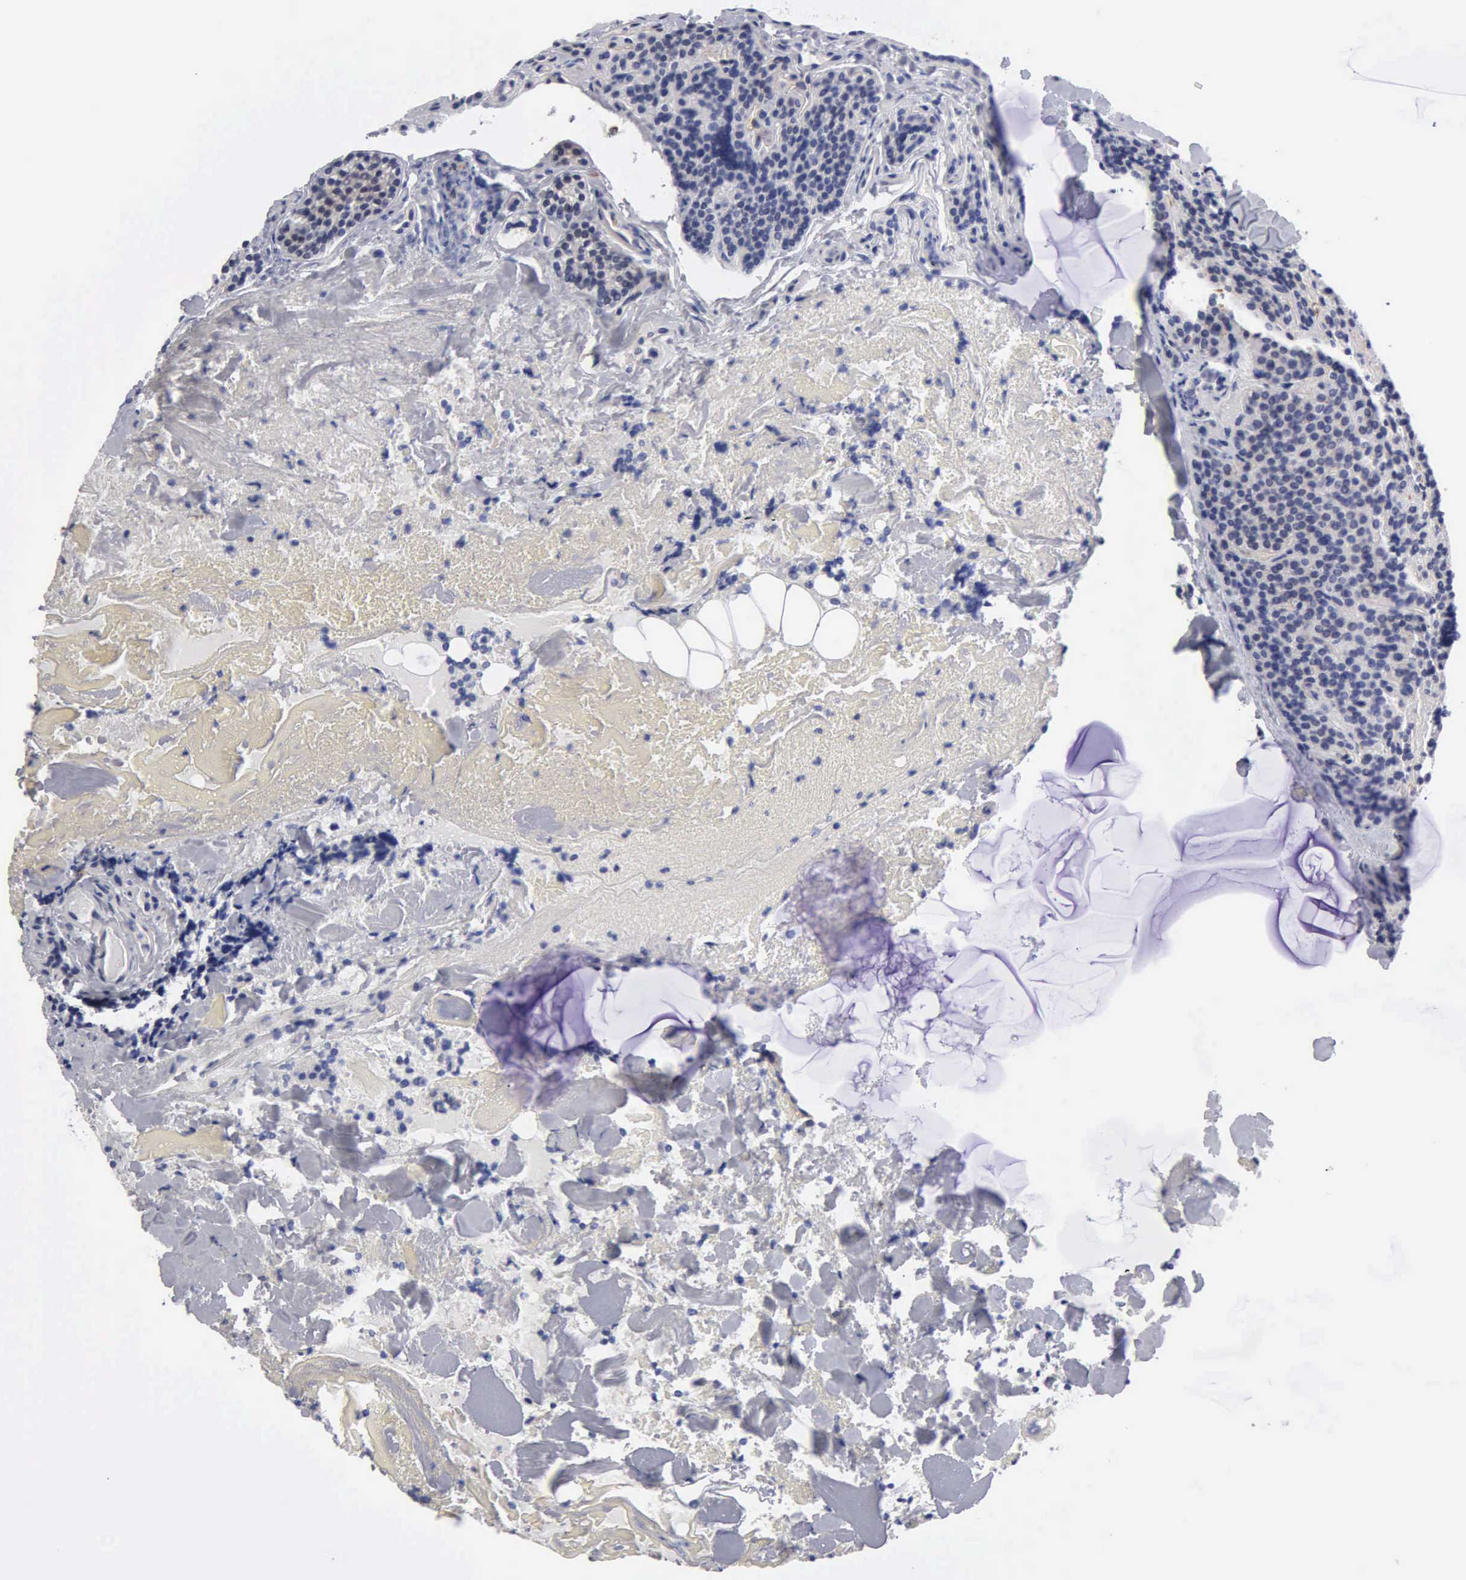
{"staining": {"intensity": "weak", "quantity": "25%-75%", "location": "cytoplasmic/membranous"}, "tissue": "parathyroid gland", "cell_type": "Glandular cells", "image_type": "normal", "snomed": [{"axis": "morphology", "description": "Normal tissue, NOS"}, {"axis": "topography", "description": "Parathyroid gland"}], "caption": "Immunohistochemical staining of normal human parathyroid gland shows weak cytoplasmic/membranous protein positivity in approximately 25%-75% of glandular cells. (DAB = brown stain, brightfield microscopy at high magnification).", "gene": "RDX", "patient": {"sex": "female", "age": 29}}